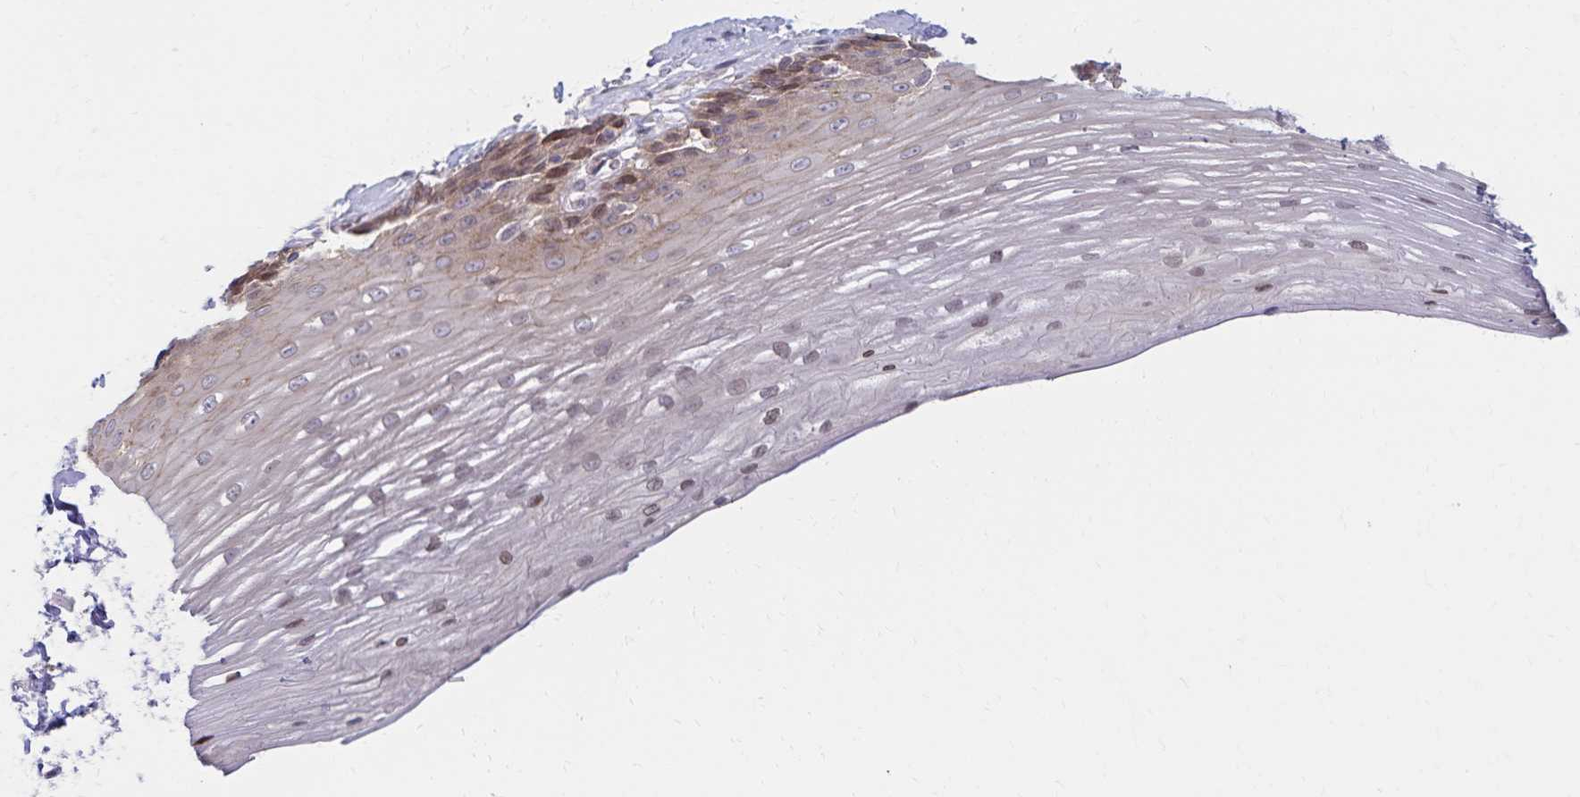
{"staining": {"intensity": "moderate", "quantity": "25%-75%", "location": "cytoplasmic/membranous,nuclear"}, "tissue": "esophagus", "cell_type": "Squamous epithelial cells", "image_type": "normal", "snomed": [{"axis": "morphology", "description": "Normal tissue, NOS"}, {"axis": "topography", "description": "Esophagus"}], "caption": "A brown stain shows moderate cytoplasmic/membranous,nuclear positivity of a protein in squamous epithelial cells of benign esophagus. Using DAB (3,3'-diaminobenzidine) (brown) and hematoxylin (blue) stains, captured at high magnification using brightfield microscopy.", "gene": "RAB9B", "patient": {"sex": "male", "age": 62}}